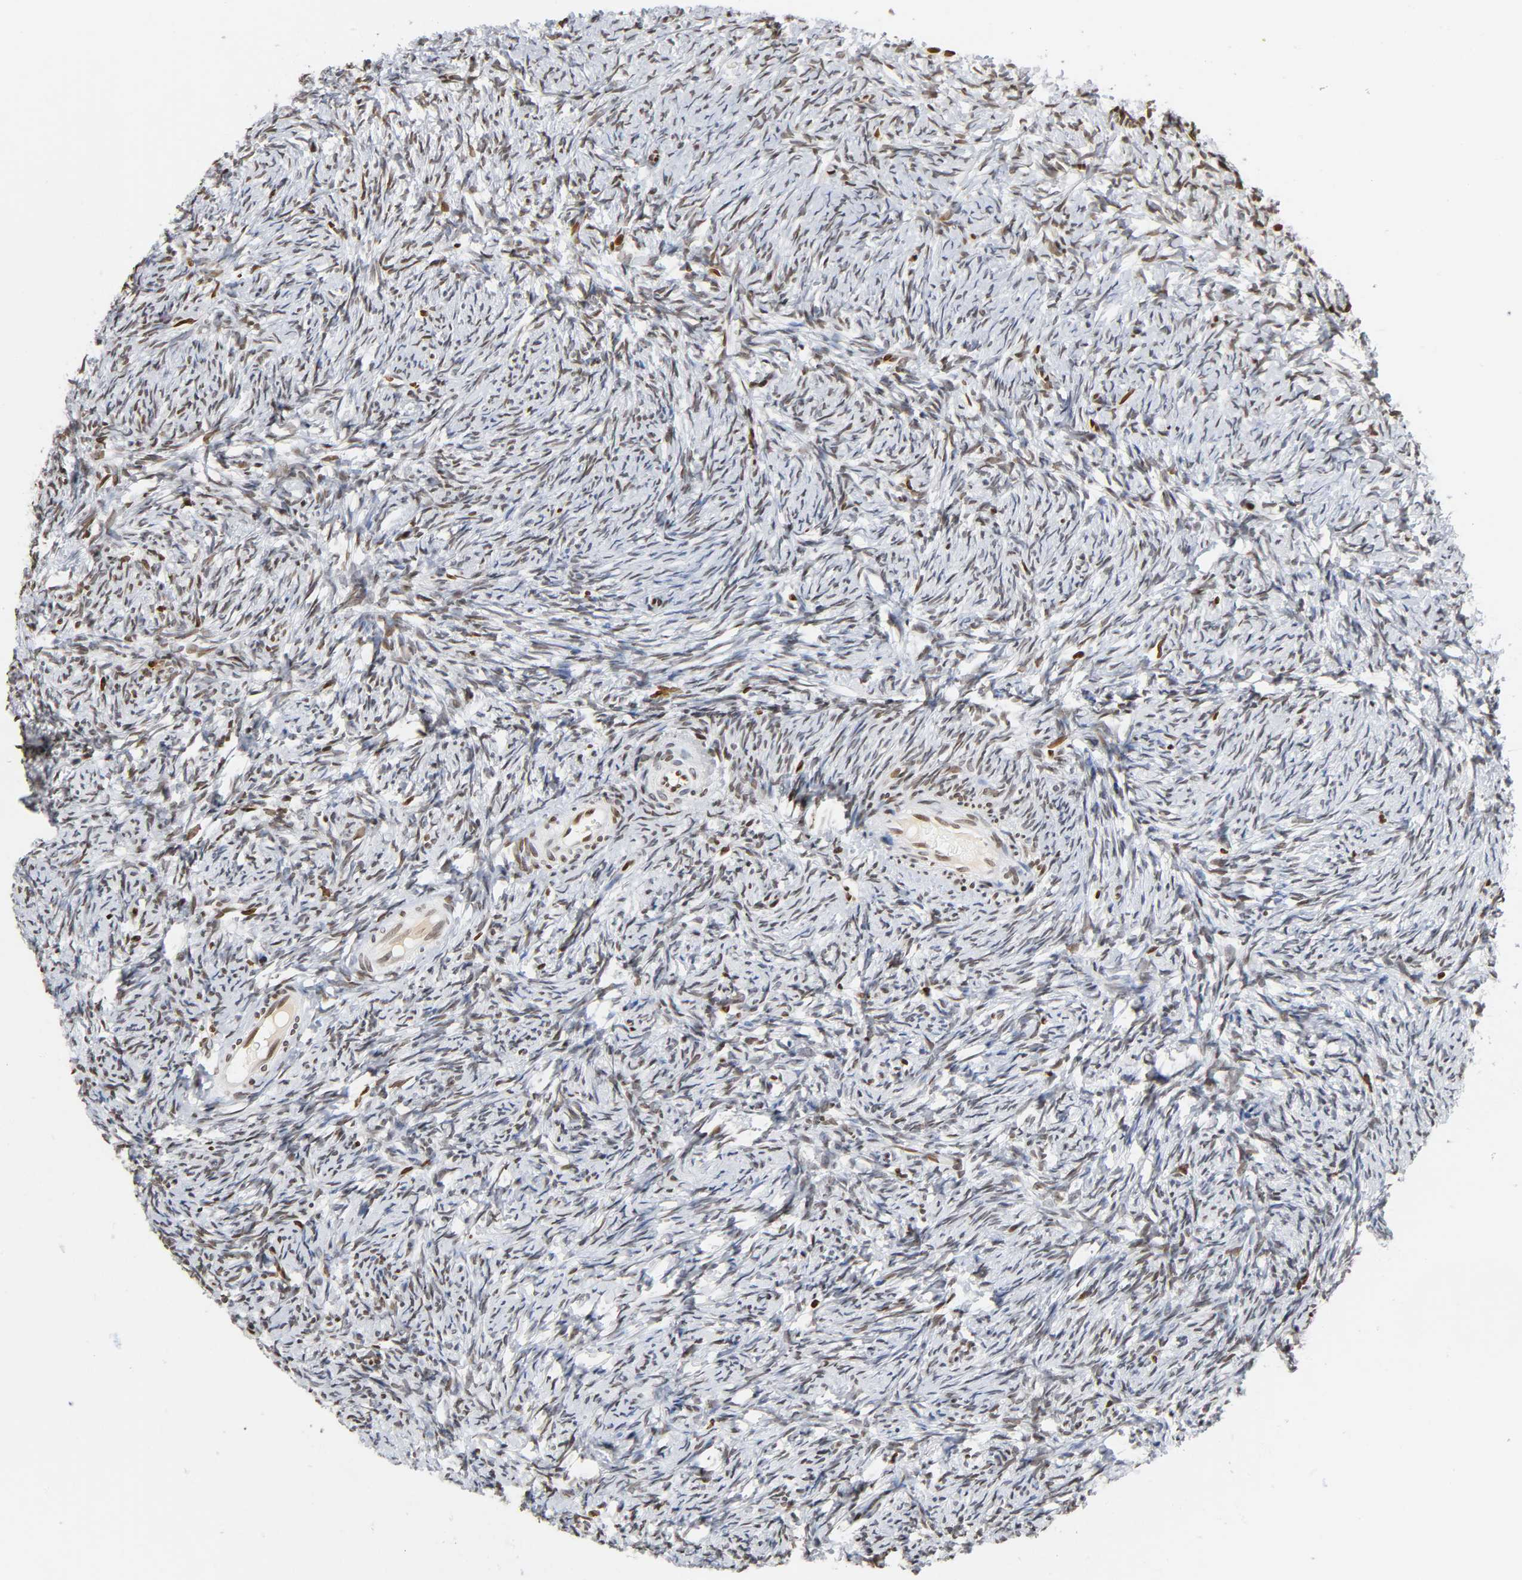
{"staining": {"intensity": "moderate", "quantity": "25%-75%", "location": "nuclear"}, "tissue": "ovary", "cell_type": "Ovarian stroma cells", "image_type": "normal", "snomed": [{"axis": "morphology", "description": "Normal tissue, NOS"}, {"axis": "topography", "description": "Ovary"}], "caption": "A brown stain highlights moderate nuclear expression of a protein in ovarian stroma cells of normal ovary. The protein is stained brown, and the nuclei are stained in blue (DAB (3,3'-diaminobenzidine) IHC with brightfield microscopy, high magnification).", "gene": "HOXA6", "patient": {"sex": "female", "age": 60}}